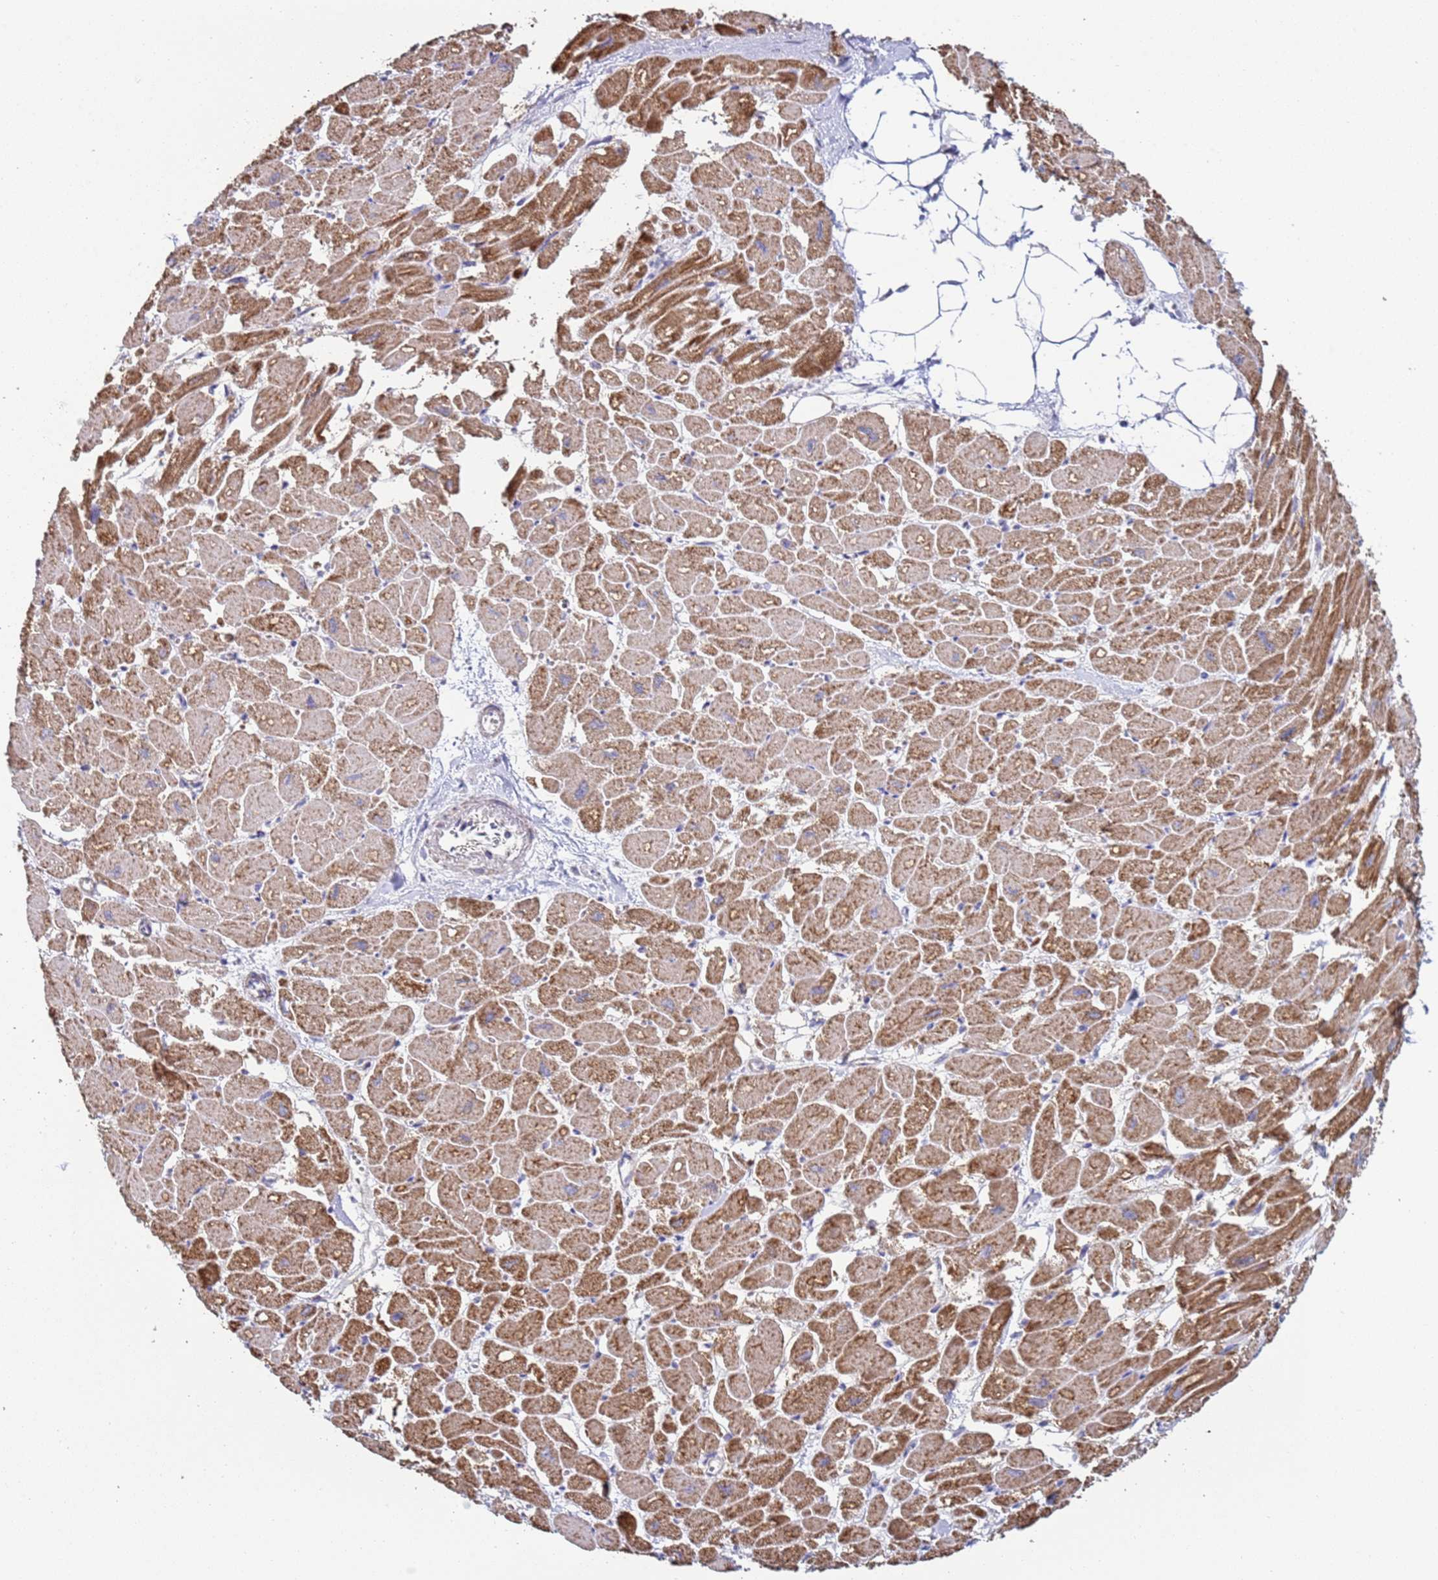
{"staining": {"intensity": "moderate", "quantity": ">75%", "location": "cytoplasmic/membranous"}, "tissue": "heart muscle", "cell_type": "Cardiomyocytes", "image_type": "normal", "snomed": [{"axis": "morphology", "description": "Normal tissue, NOS"}, {"axis": "topography", "description": "Heart"}], "caption": "The histopathology image displays a brown stain indicating the presence of a protein in the cytoplasmic/membranous of cardiomyocytes in heart muscle.", "gene": "DIP2B", "patient": {"sex": "male", "age": 54}}